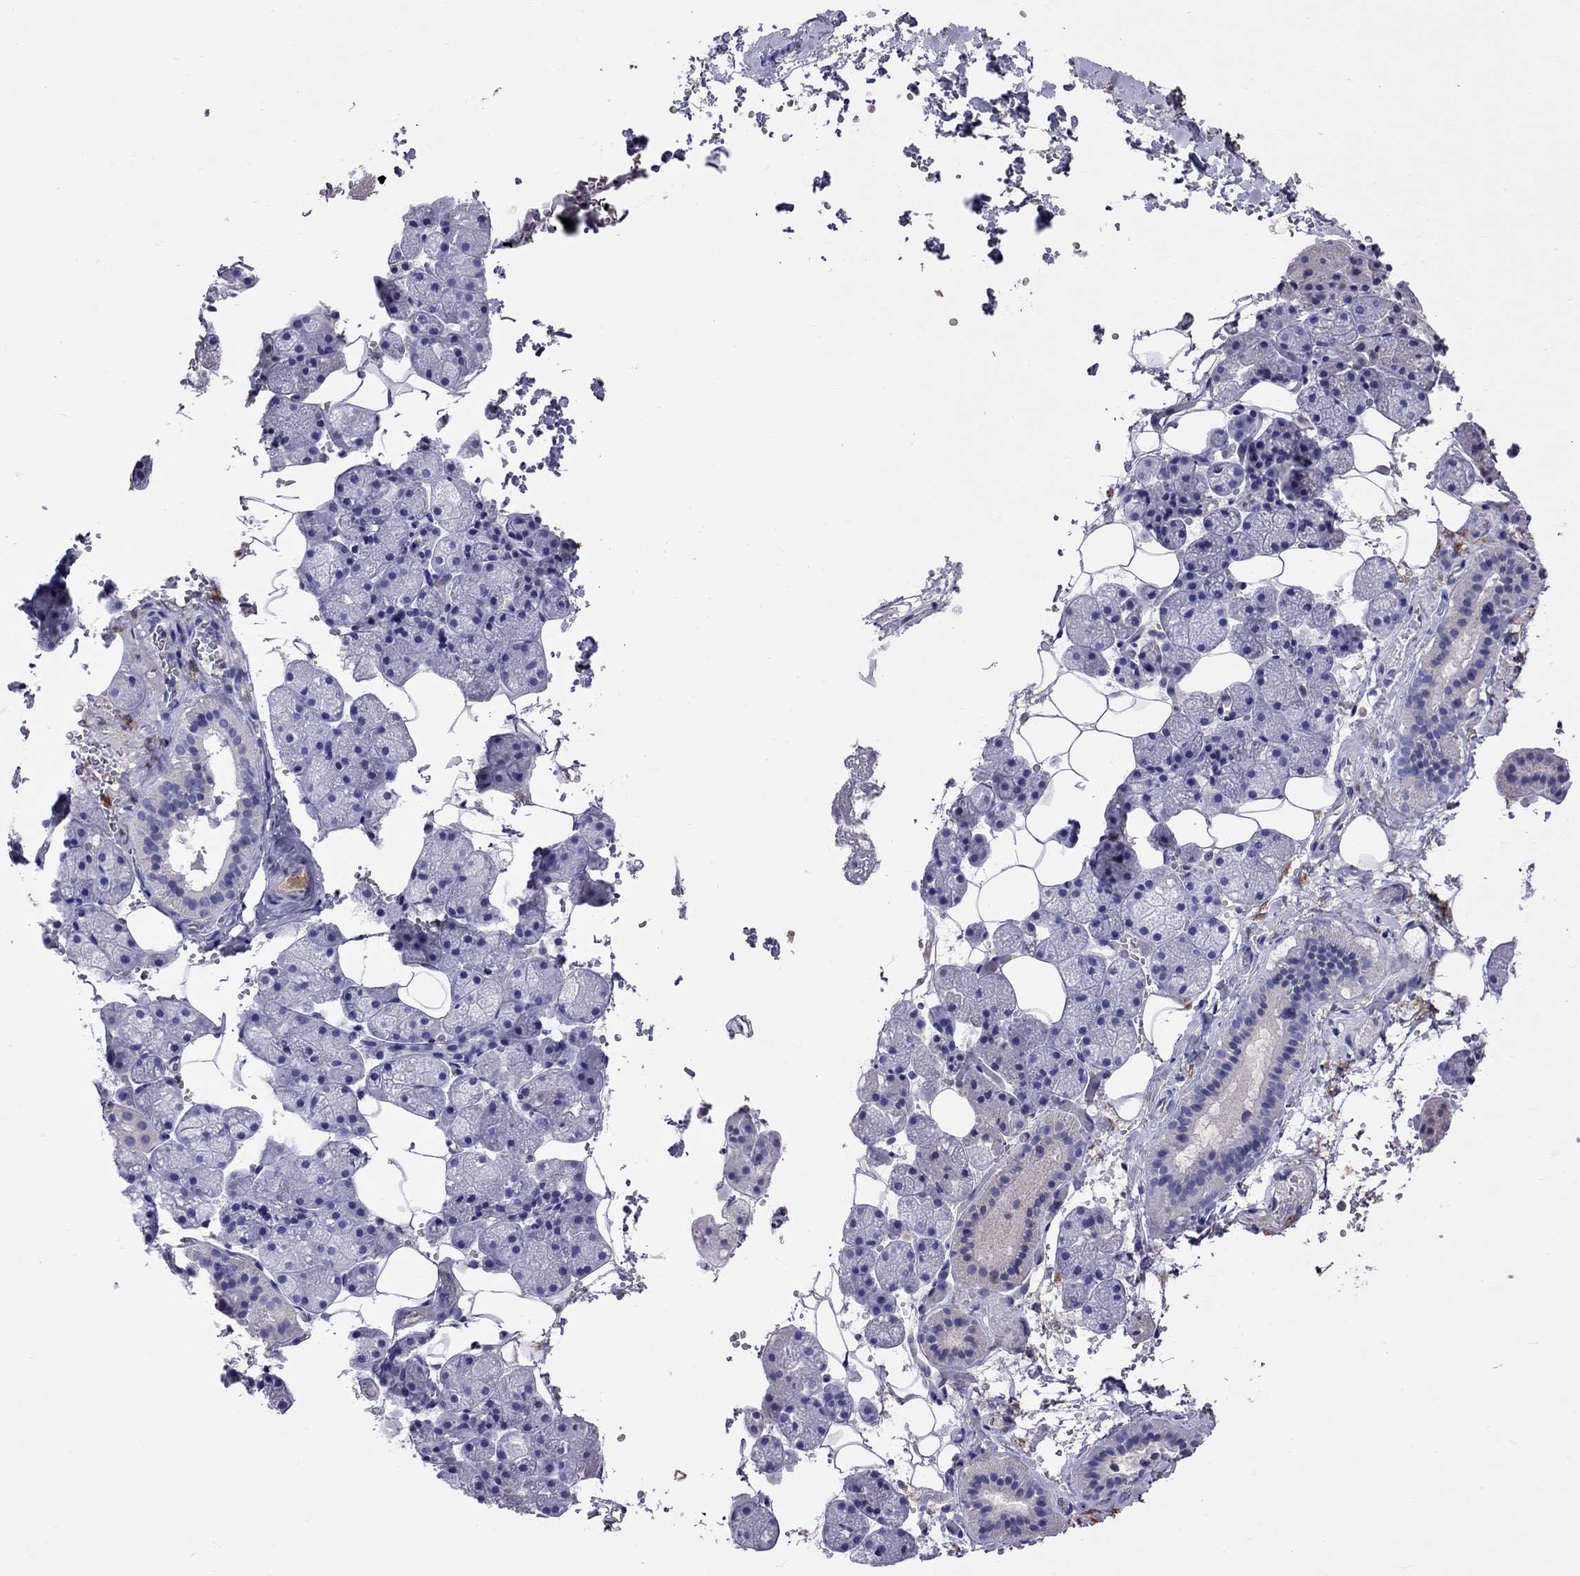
{"staining": {"intensity": "moderate", "quantity": "<25%", "location": "cytoplasmic/membranous"}, "tissue": "salivary gland", "cell_type": "Glandular cells", "image_type": "normal", "snomed": [{"axis": "morphology", "description": "Normal tissue, NOS"}, {"axis": "topography", "description": "Salivary gland"}], "caption": "This photomicrograph reveals normal salivary gland stained with IHC to label a protein in brown. The cytoplasmic/membranous of glandular cells show moderate positivity for the protein. Nuclei are counter-stained blue.", "gene": "SERPINA3", "patient": {"sex": "male", "age": 38}}